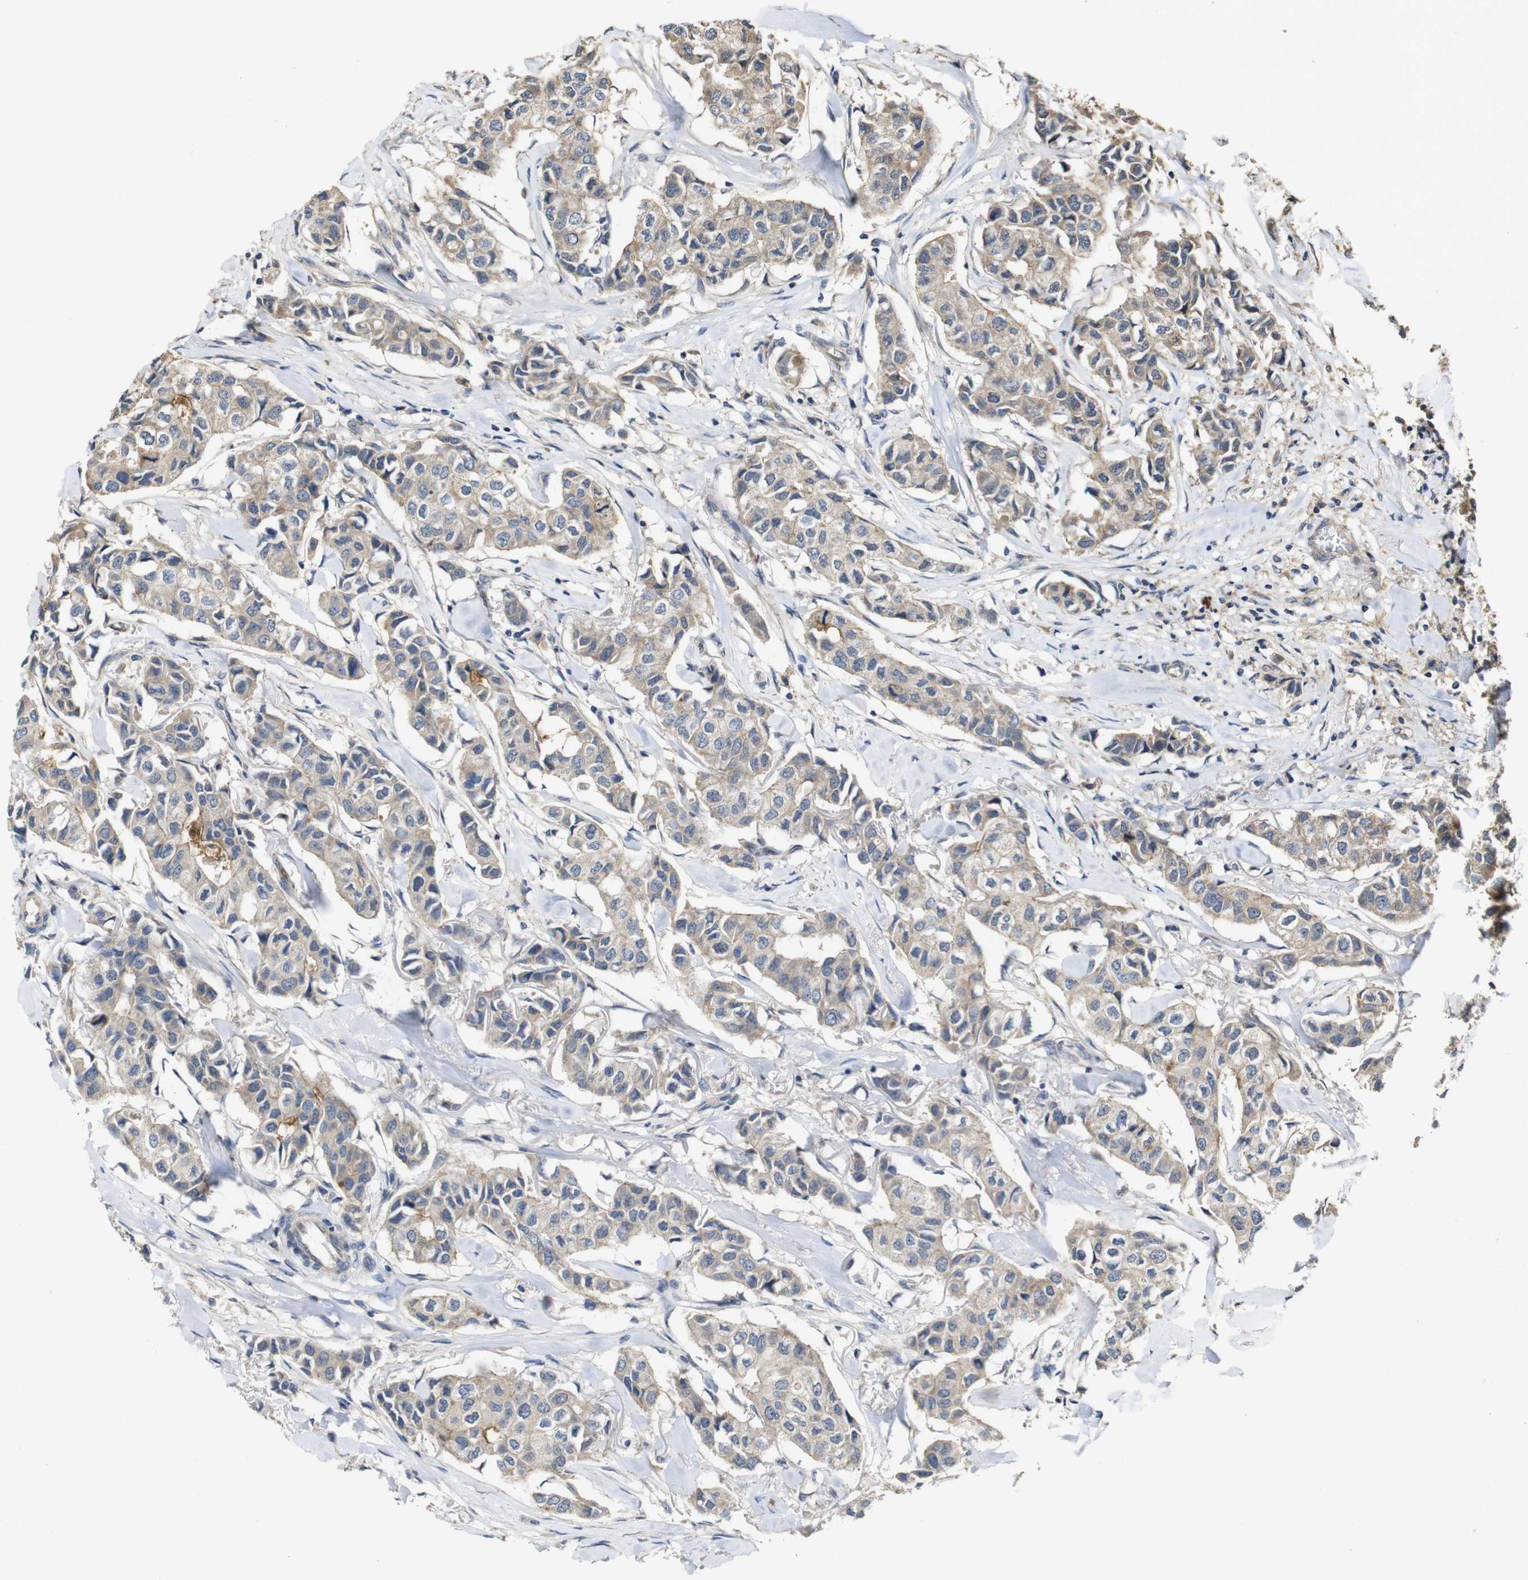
{"staining": {"intensity": "moderate", "quantity": ">75%", "location": "cytoplasmic/membranous"}, "tissue": "breast cancer", "cell_type": "Tumor cells", "image_type": "cancer", "snomed": [{"axis": "morphology", "description": "Duct carcinoma"}, {"axis": "topography", "description": "Breast"}], "caption": "Immunohistochemistry histopathology image of neoplastic tissue: breast intraductal carcinoma stained using immunohistochemistry demonstrates medium levels of moderate protein expression localized specifically in the cytoplasmic/membranous of tumor cells, appearing as a cytoplasmic/membranous brown color.", "gene": "PCDHB10", "patient": {"sex": "female", "age": 80}}